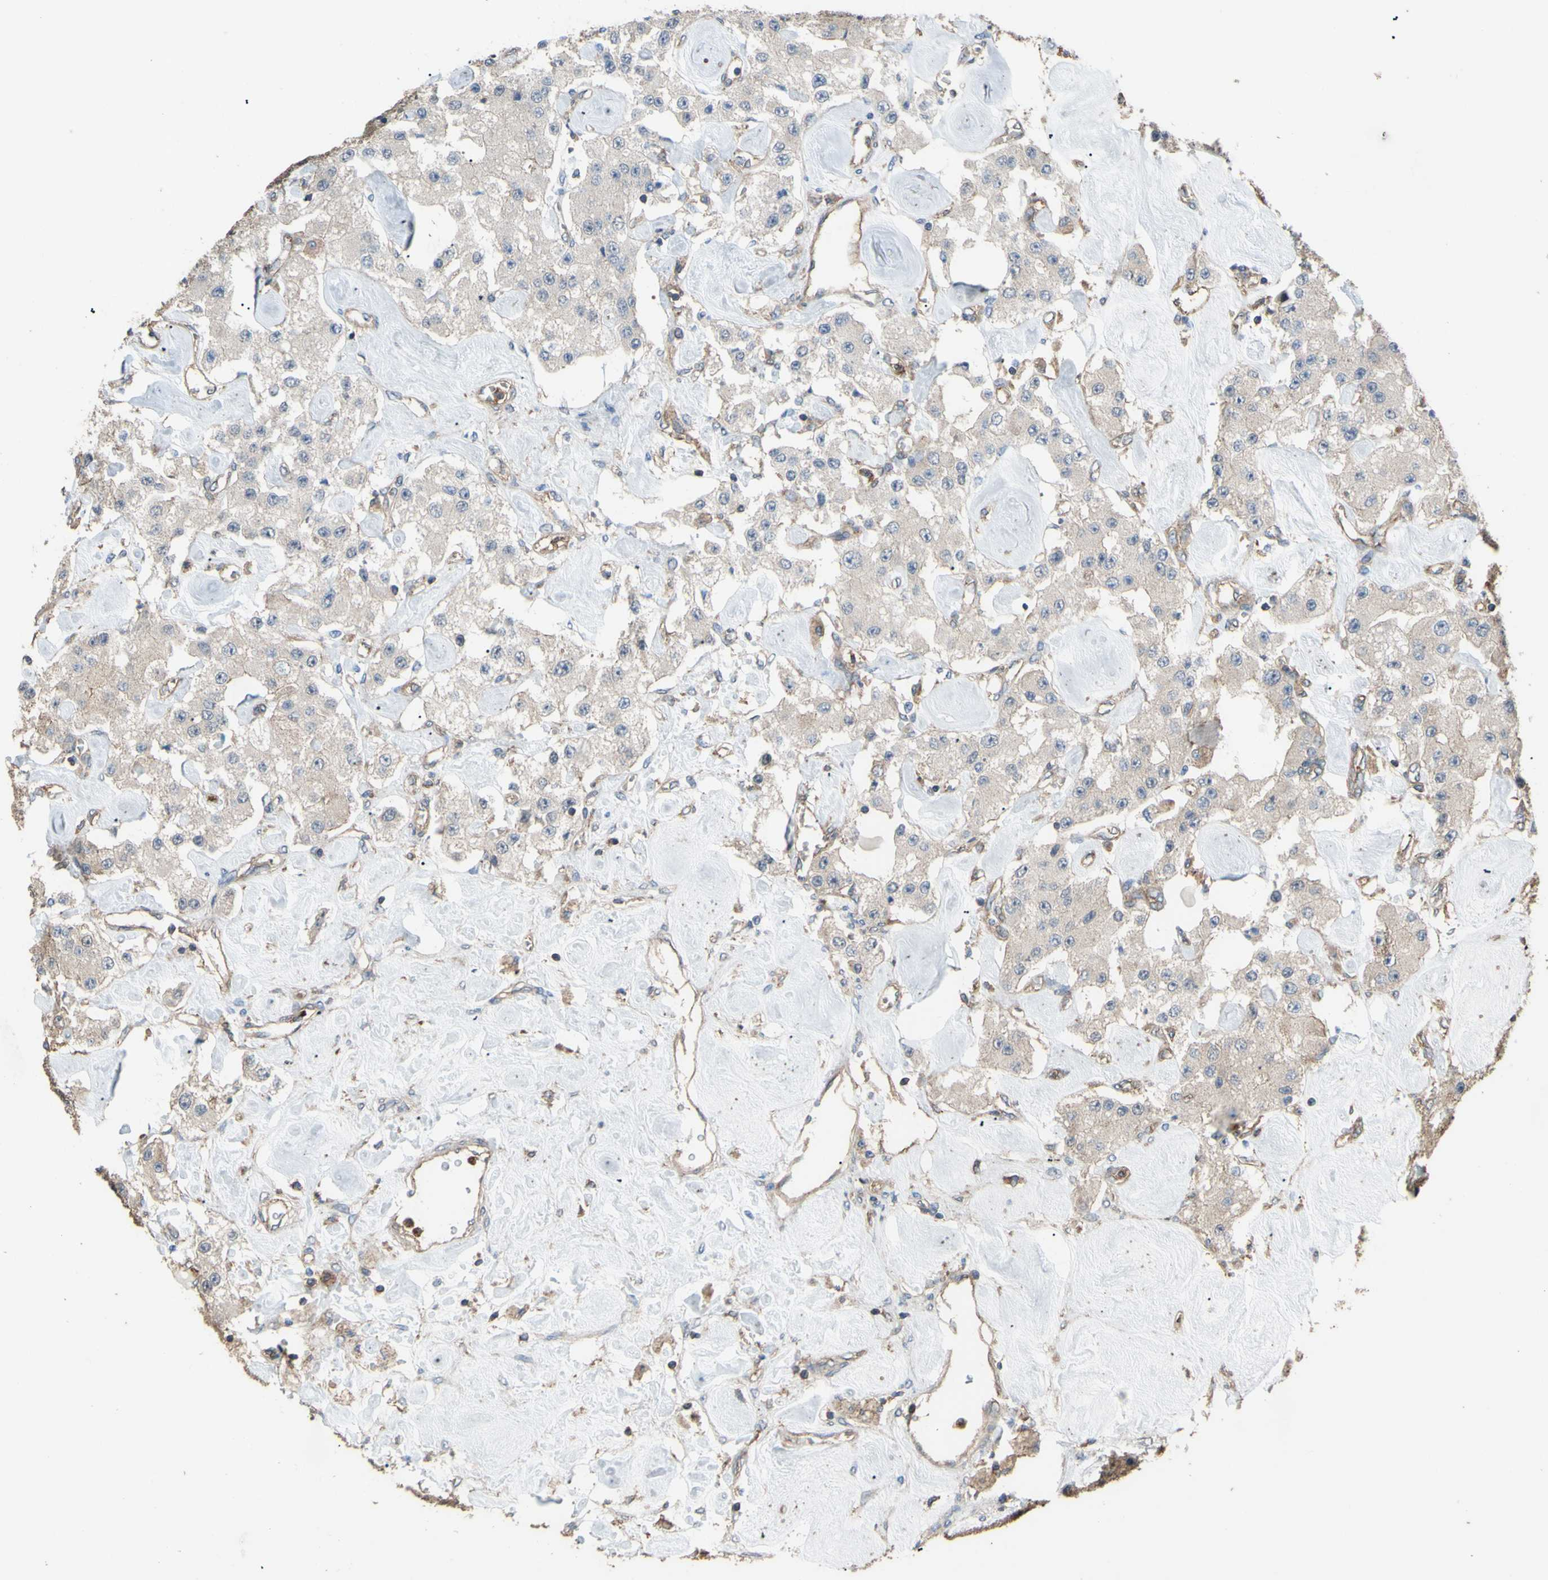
{"staining": {"intensity": "weak", "quantity": ">75%", "location": "cytoplasmic/membranous"}, "tissue": "carcinoid", "cell_type": "Tumor cells", "image_type": "cancer", "snomed": [{"axis": "morphology", "description": "Carcinoid, malignant, NOS"}, {"axis": "topography", "description": "Pancreas"}], "caption": "About >75% of tumor cells in human carcinoid (malignant) reveal weak cytoplasmic/membranous protein staining as visualized by brown immunohistochemical staining.", "gene": "CTTN", "patient": {"sex": "male", "age": 41}}